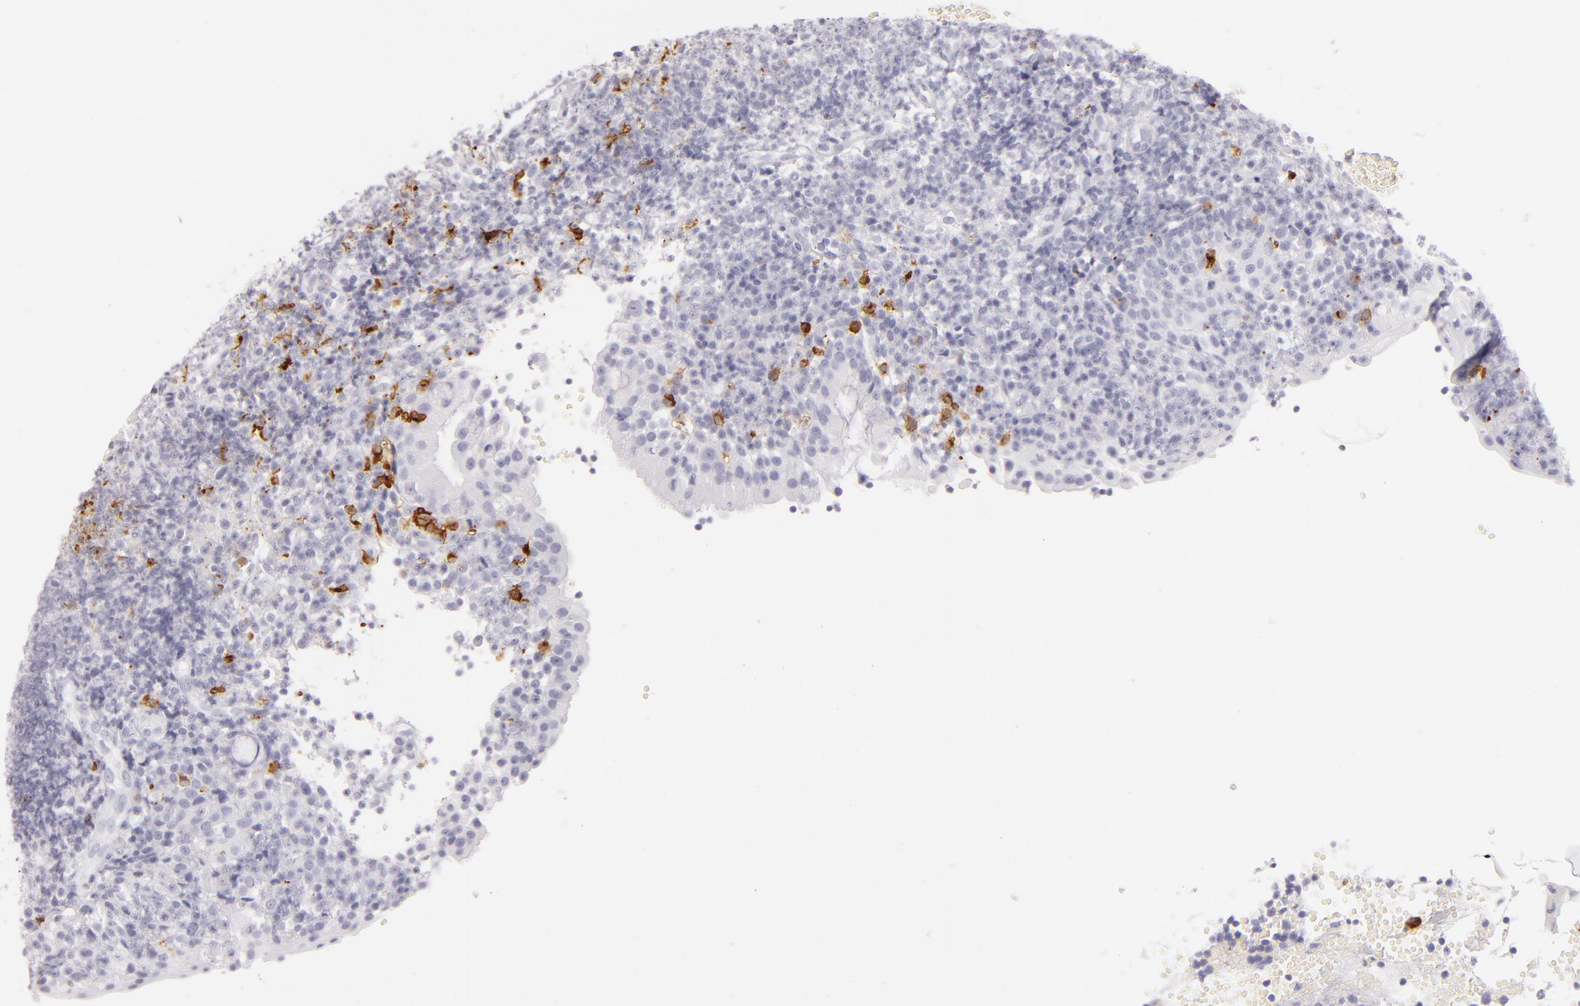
{"staining": {"intensity": "negative", "quantity": "none", "location": "none"}, "tissue": "tonsil", "cell_type": "Germinal center cells", "image_type": "normal", "snomed": [{"axis": "morphology", "description": "Normal tissue, NOS"}, {"axis": "topography", "description": "Tonsil"}], "caption": "A micrograph of tonsil stained for a protein shows no brown staining in germinal center cells.", "gene": "CD207", "patient": {"sex": "female", "age": 40}}